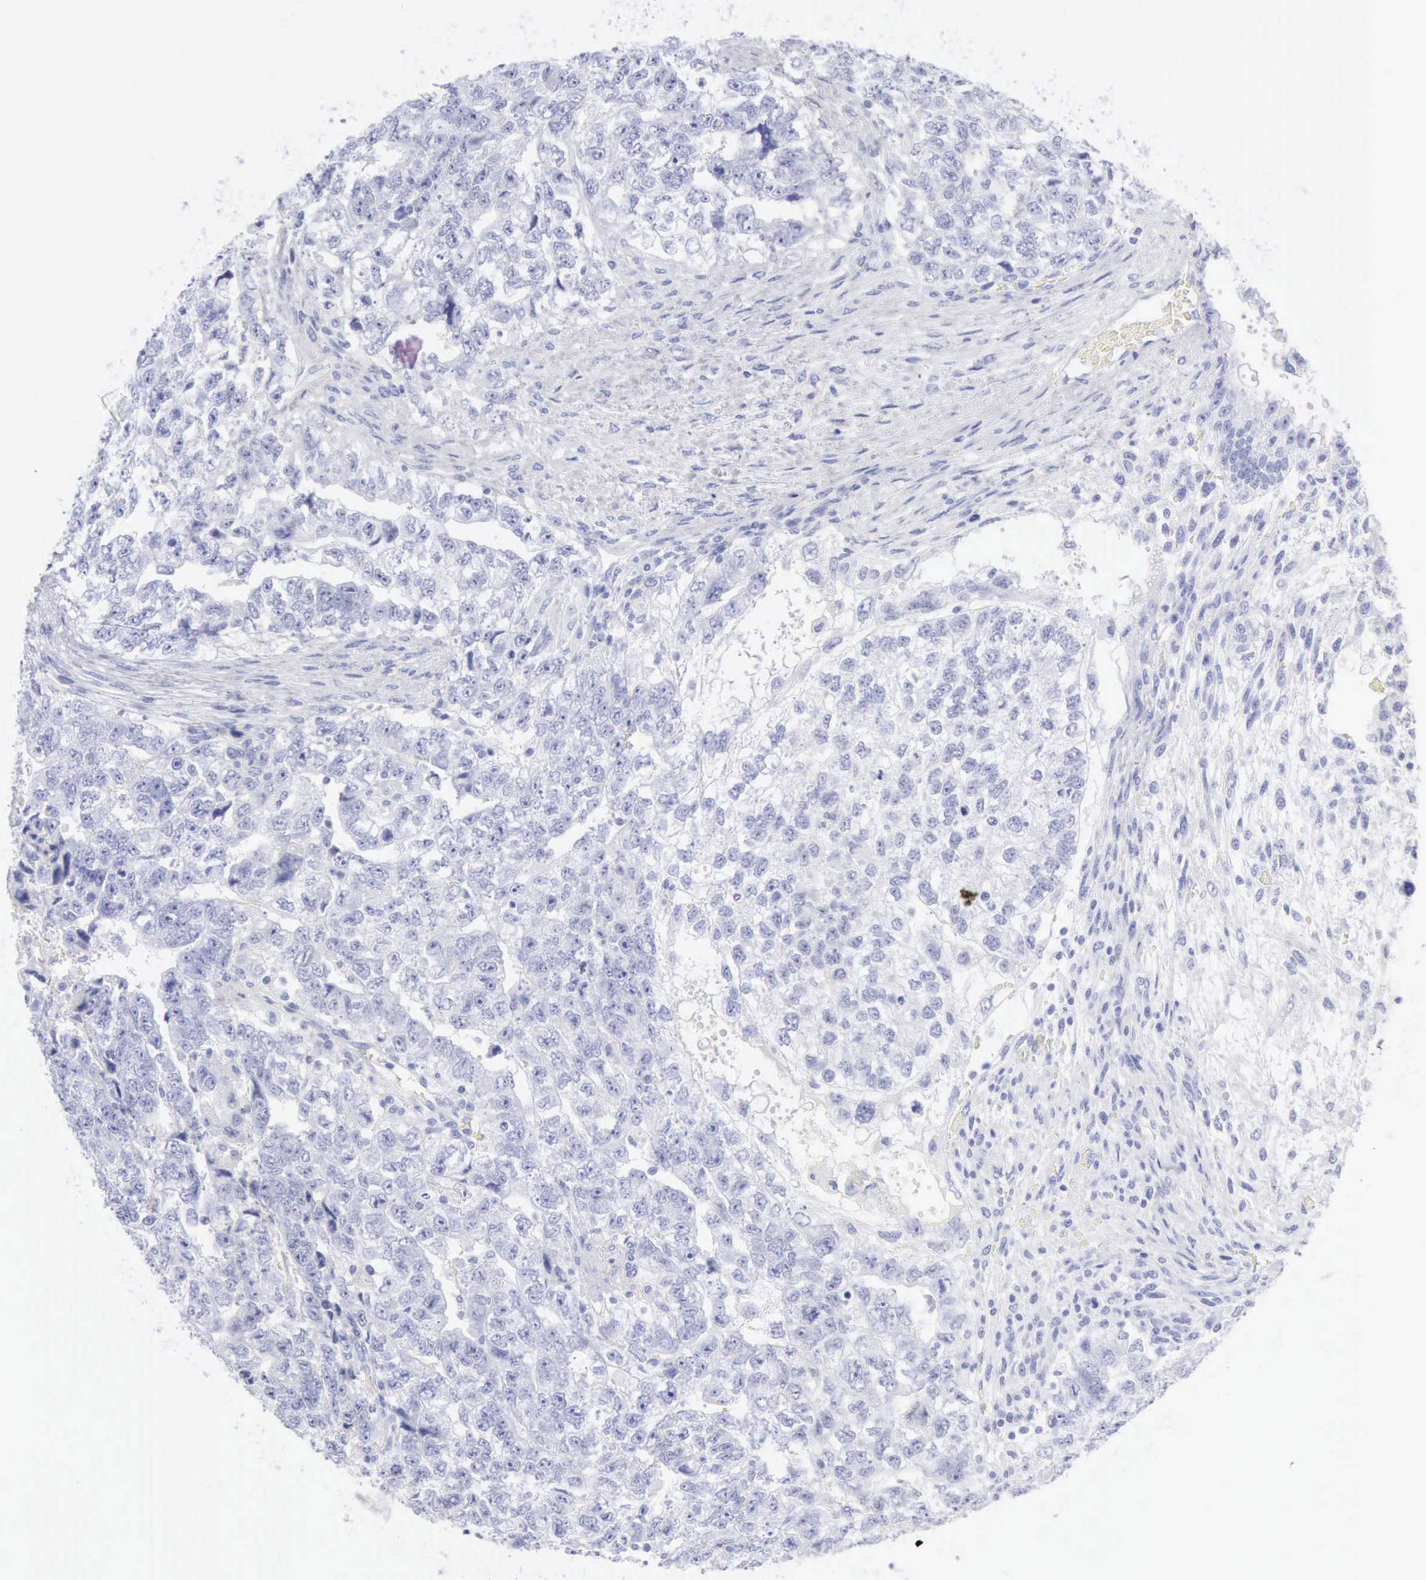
{"staining": {"intensity": "negative", "quantity": "none", "location": "none"}, "tissue": "testis cancer", "cell_type": "Tumor cells", "image_type": "cancer", "snomed": [{"axis": "morphology", "description": "Carcinoma, Embryonal, NOS"}, {"axis": "topography", "description": "Testis"}], "caption": "IHC image of human testis cancer stained for a protein (brown), which reveals no expression in tumor cells.", "gene": "KRT5", "patient": {"sex": "male", "age": 36}}